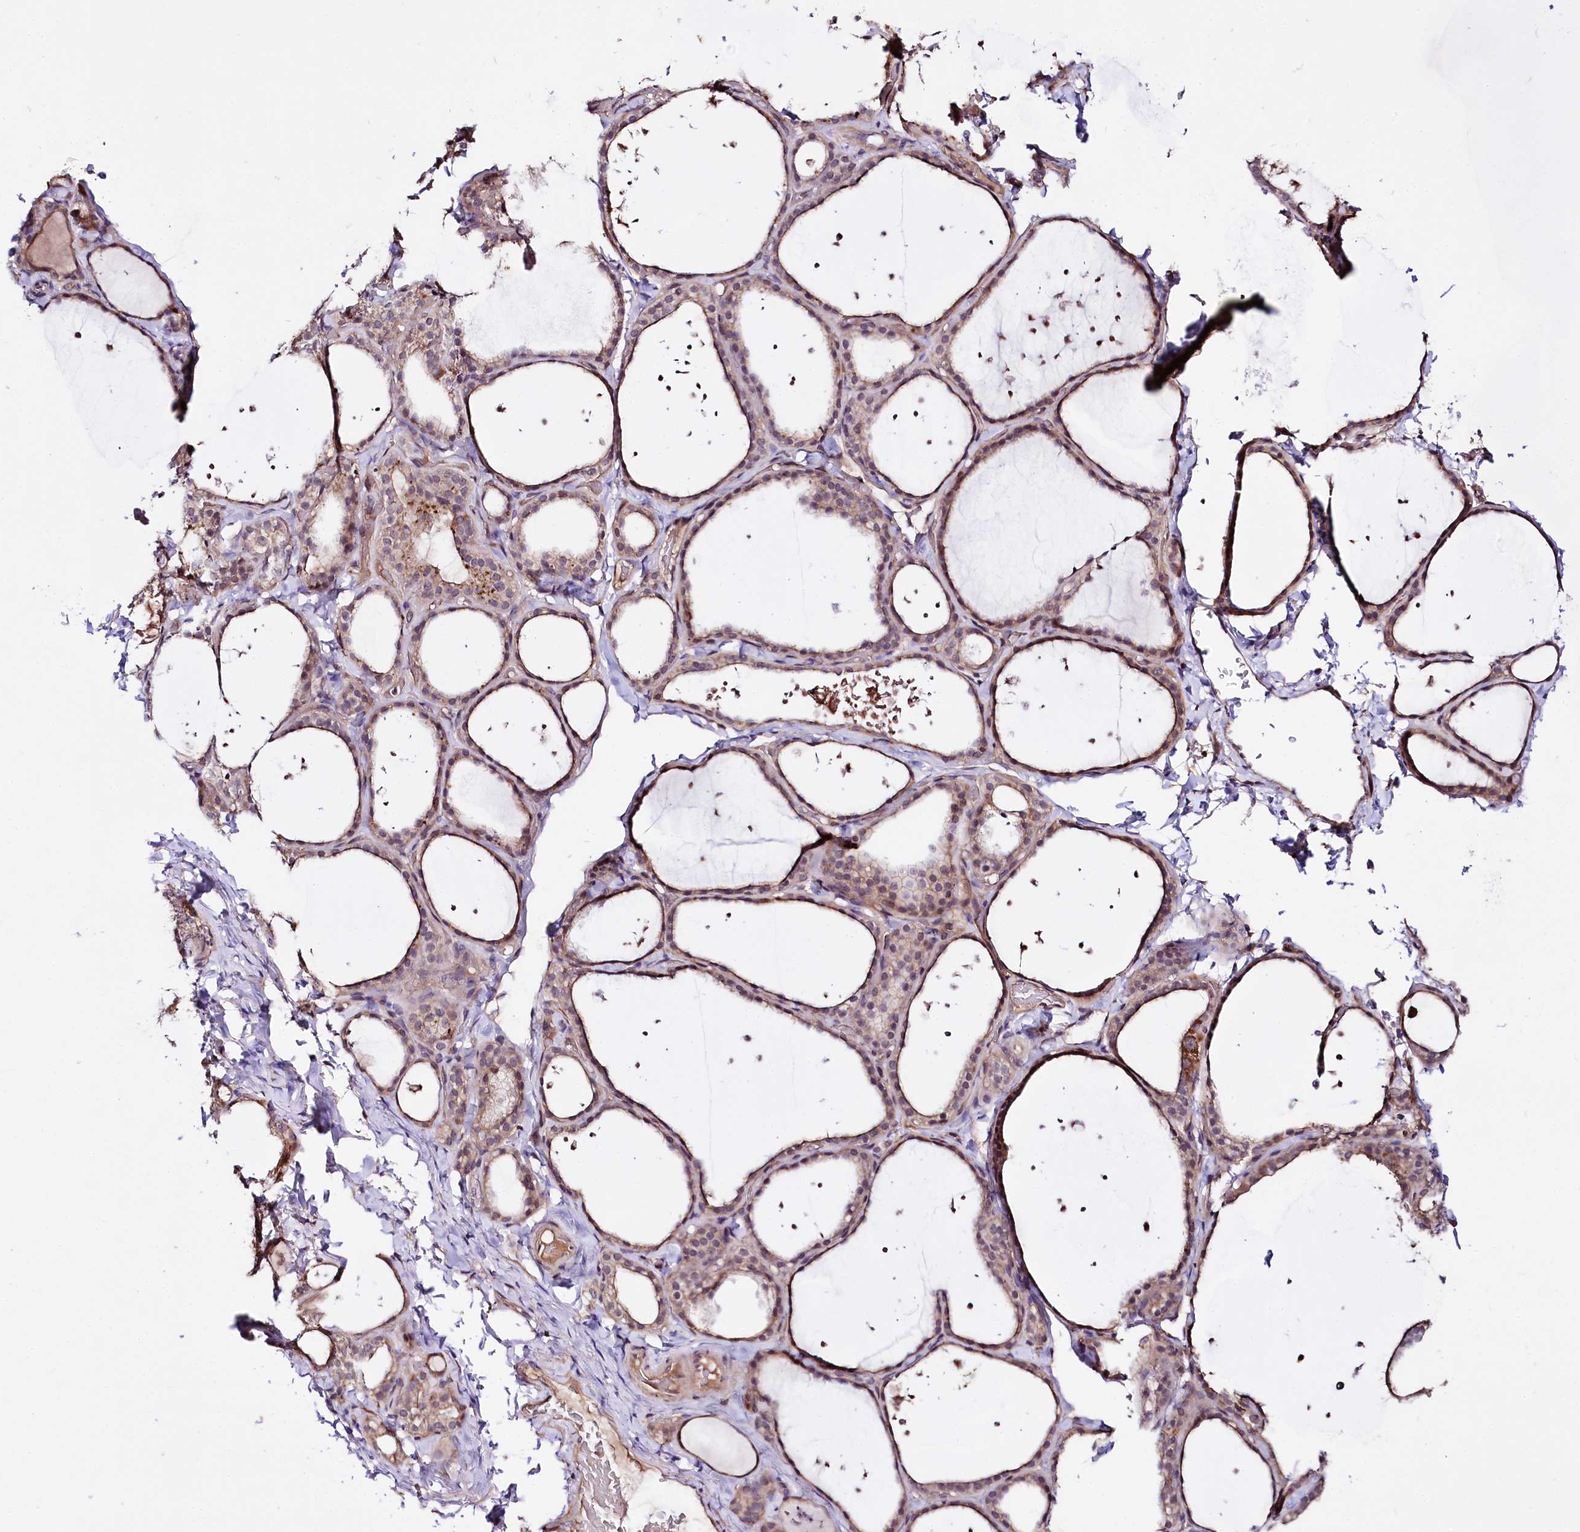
{"staining": {"intensity": "moderate", "quantity": ">75%", "location": "cytoplasmic/membranous,nuclear"}, "tissue": "thyroid gland", "cell_type": "Glandular cells", "image_type": "normal", "snomed": [{"axis": "morphology", "description": "Normal tissue, NOS"}, {"axis": "topography", "description": "Thyroid gland"}], "caption": "Moderate cytoplasmic/membranous,nuclear positivity is identified in approximately >75% of glandular cells in unremarkable thyroid gland.", "gene": "TAFAZZIN", "patient": {"sex": "female", "age": 44}}